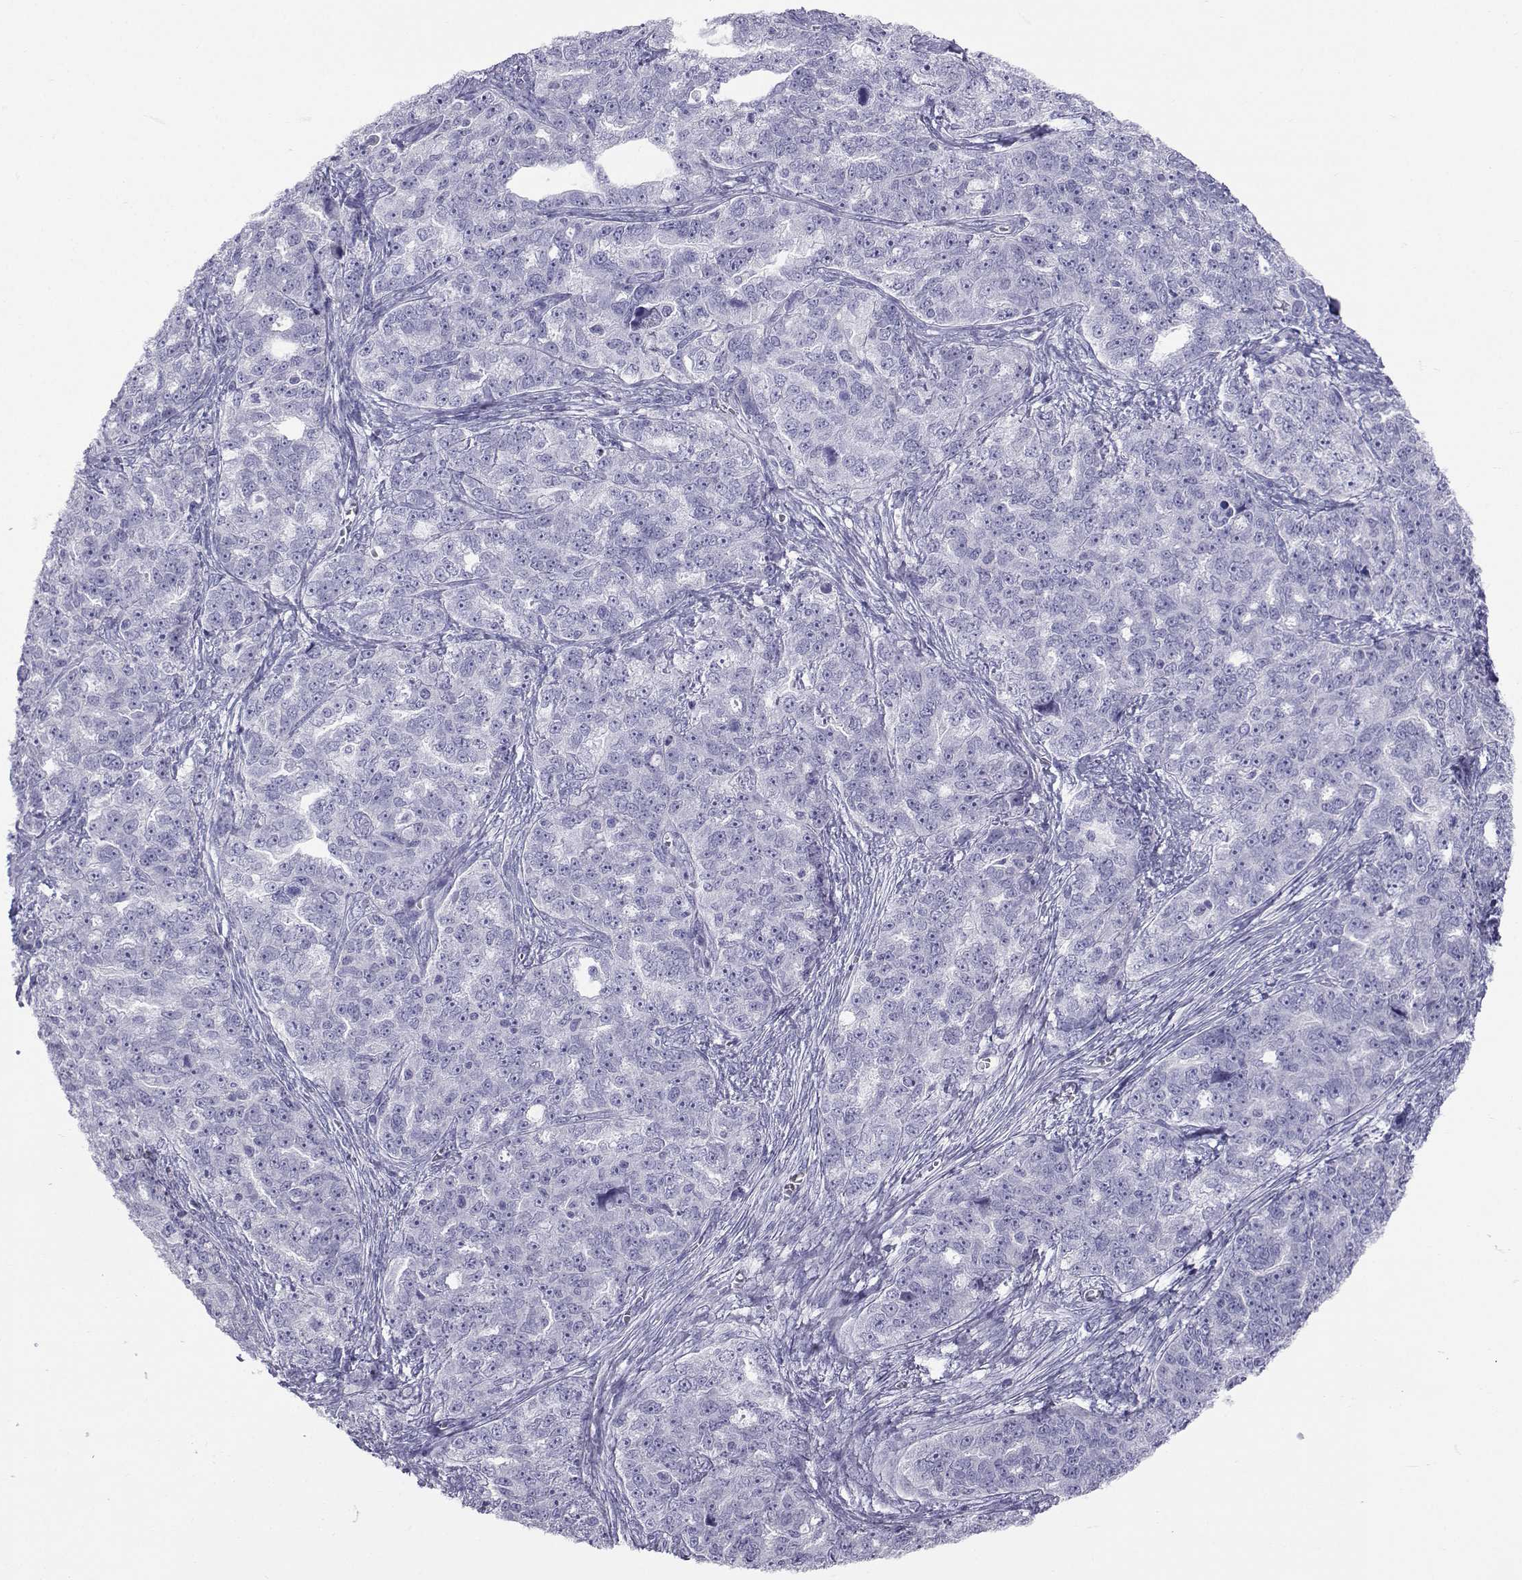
{"staining": {"intensity": "negative", "quantity": "none", "location": "none"}, "tissue": "ovarian cancer", "cell_type": "Tumor cells", "image_type": "cancer", "snomed": [{"axis": "morphology", "description": "Cystadenocarcinoma, serous, NOS"}, {"axis": "topography", "description": "Ovary"}], "caption": "There is no significant positivity in tumor cells of ovarian cancer.", "gene": "SLC6A3", "patient": {"sex": "female", "age": 51}}